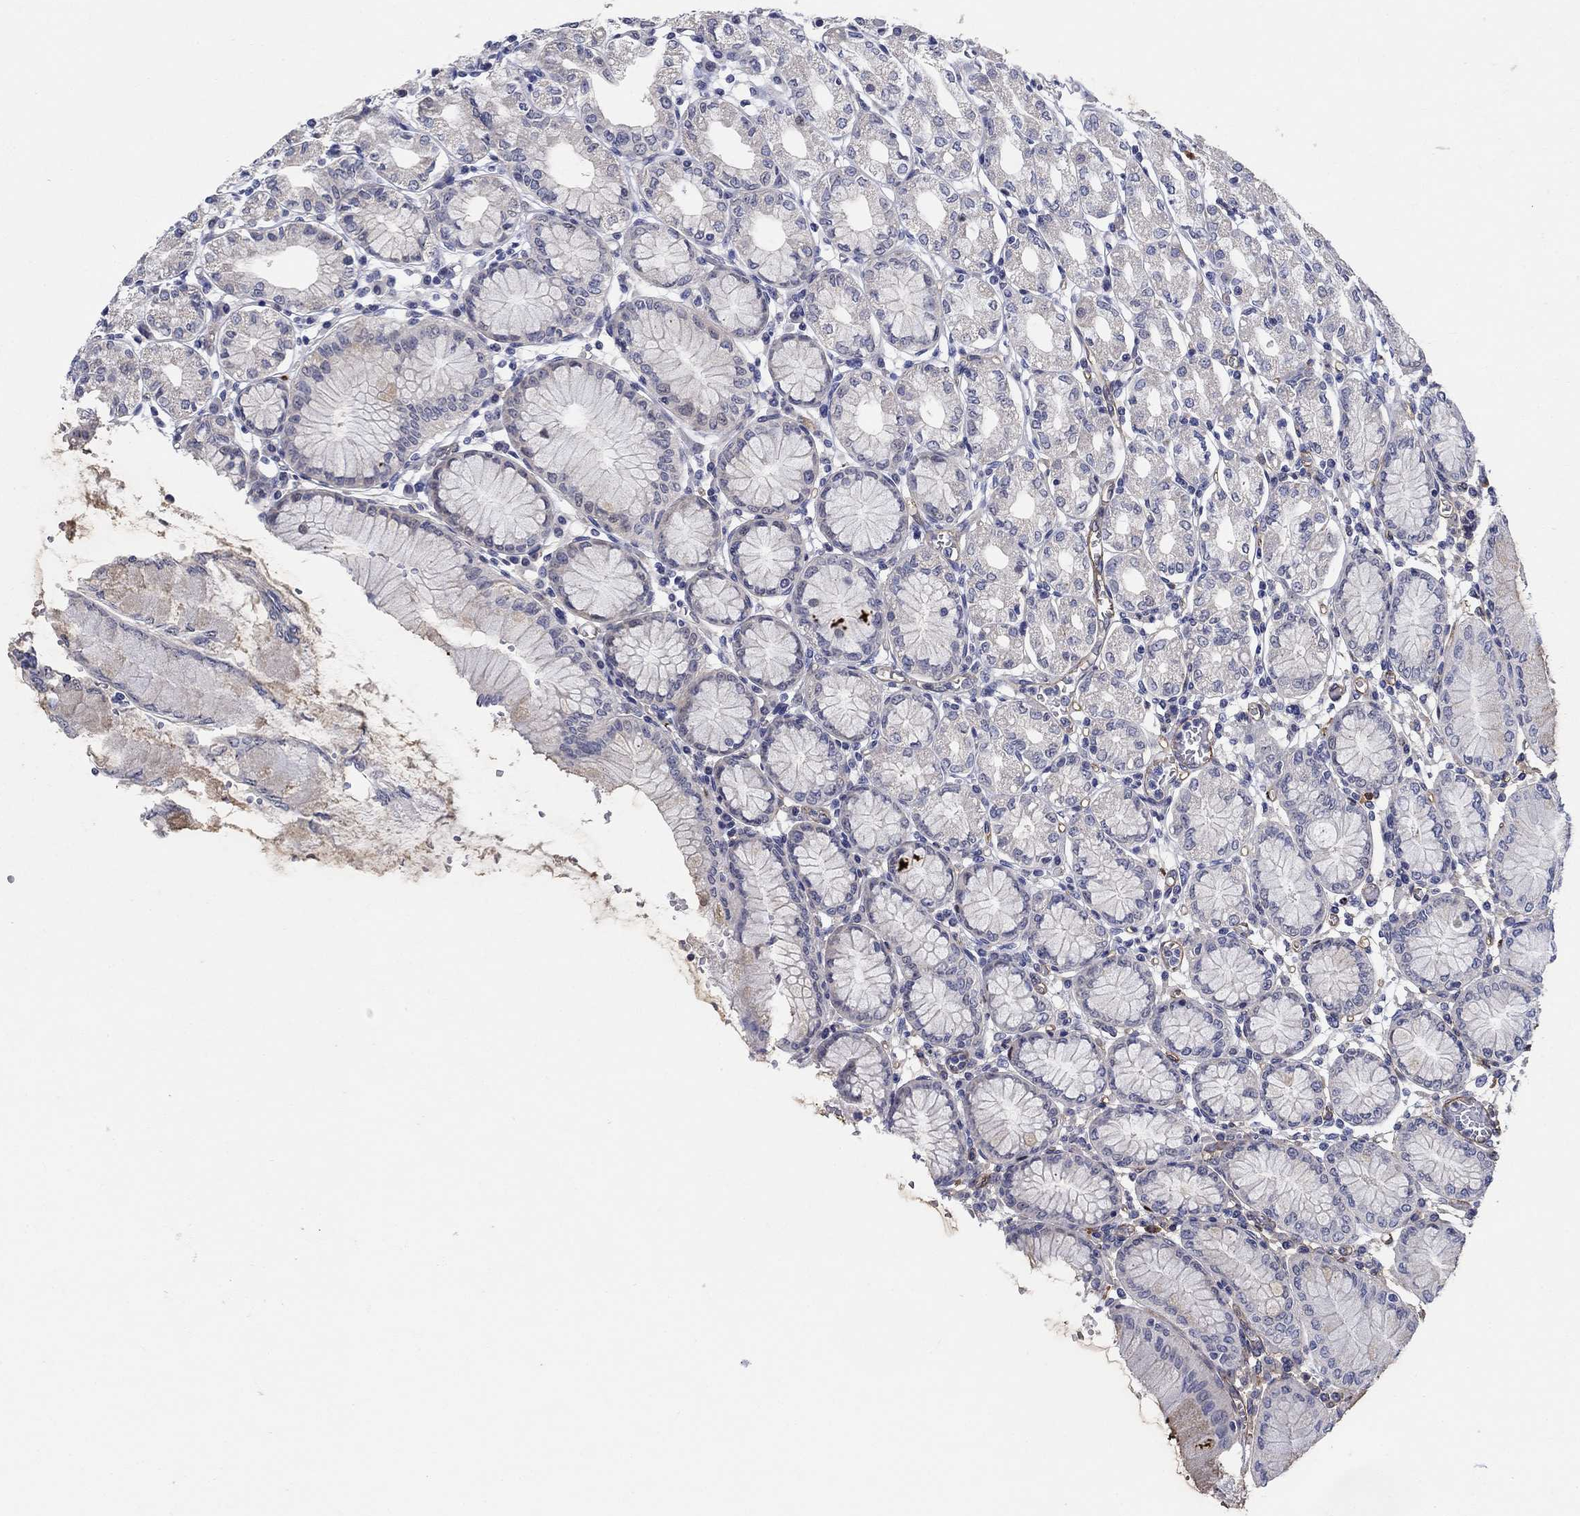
{"staining": {"intensity": "negative", "quantity": "none", "location": "none"}, "tissue": "stomach", "cell_type": "Glandular cells", "image_type": "normal", "snomed": [{"axis": "morphology", "description": "Normal tissue, NOS"}, {"axis": "topography", "description": "Skeletal muscle"}, {"axis": "topography", "description": "Stomach"}], "caption": "The photomicrograph demonstrates no staining of glandular cells in normal stomach. The staining was performed using DAB (3,3'-diaminobenzidine) to visualize the protein expression in brown, while the nuclei were stained in blue with hematoxylin (Magnification: 20x).", "gene": "SMIM18", "patient": {"sex": "female", "age": 57}}